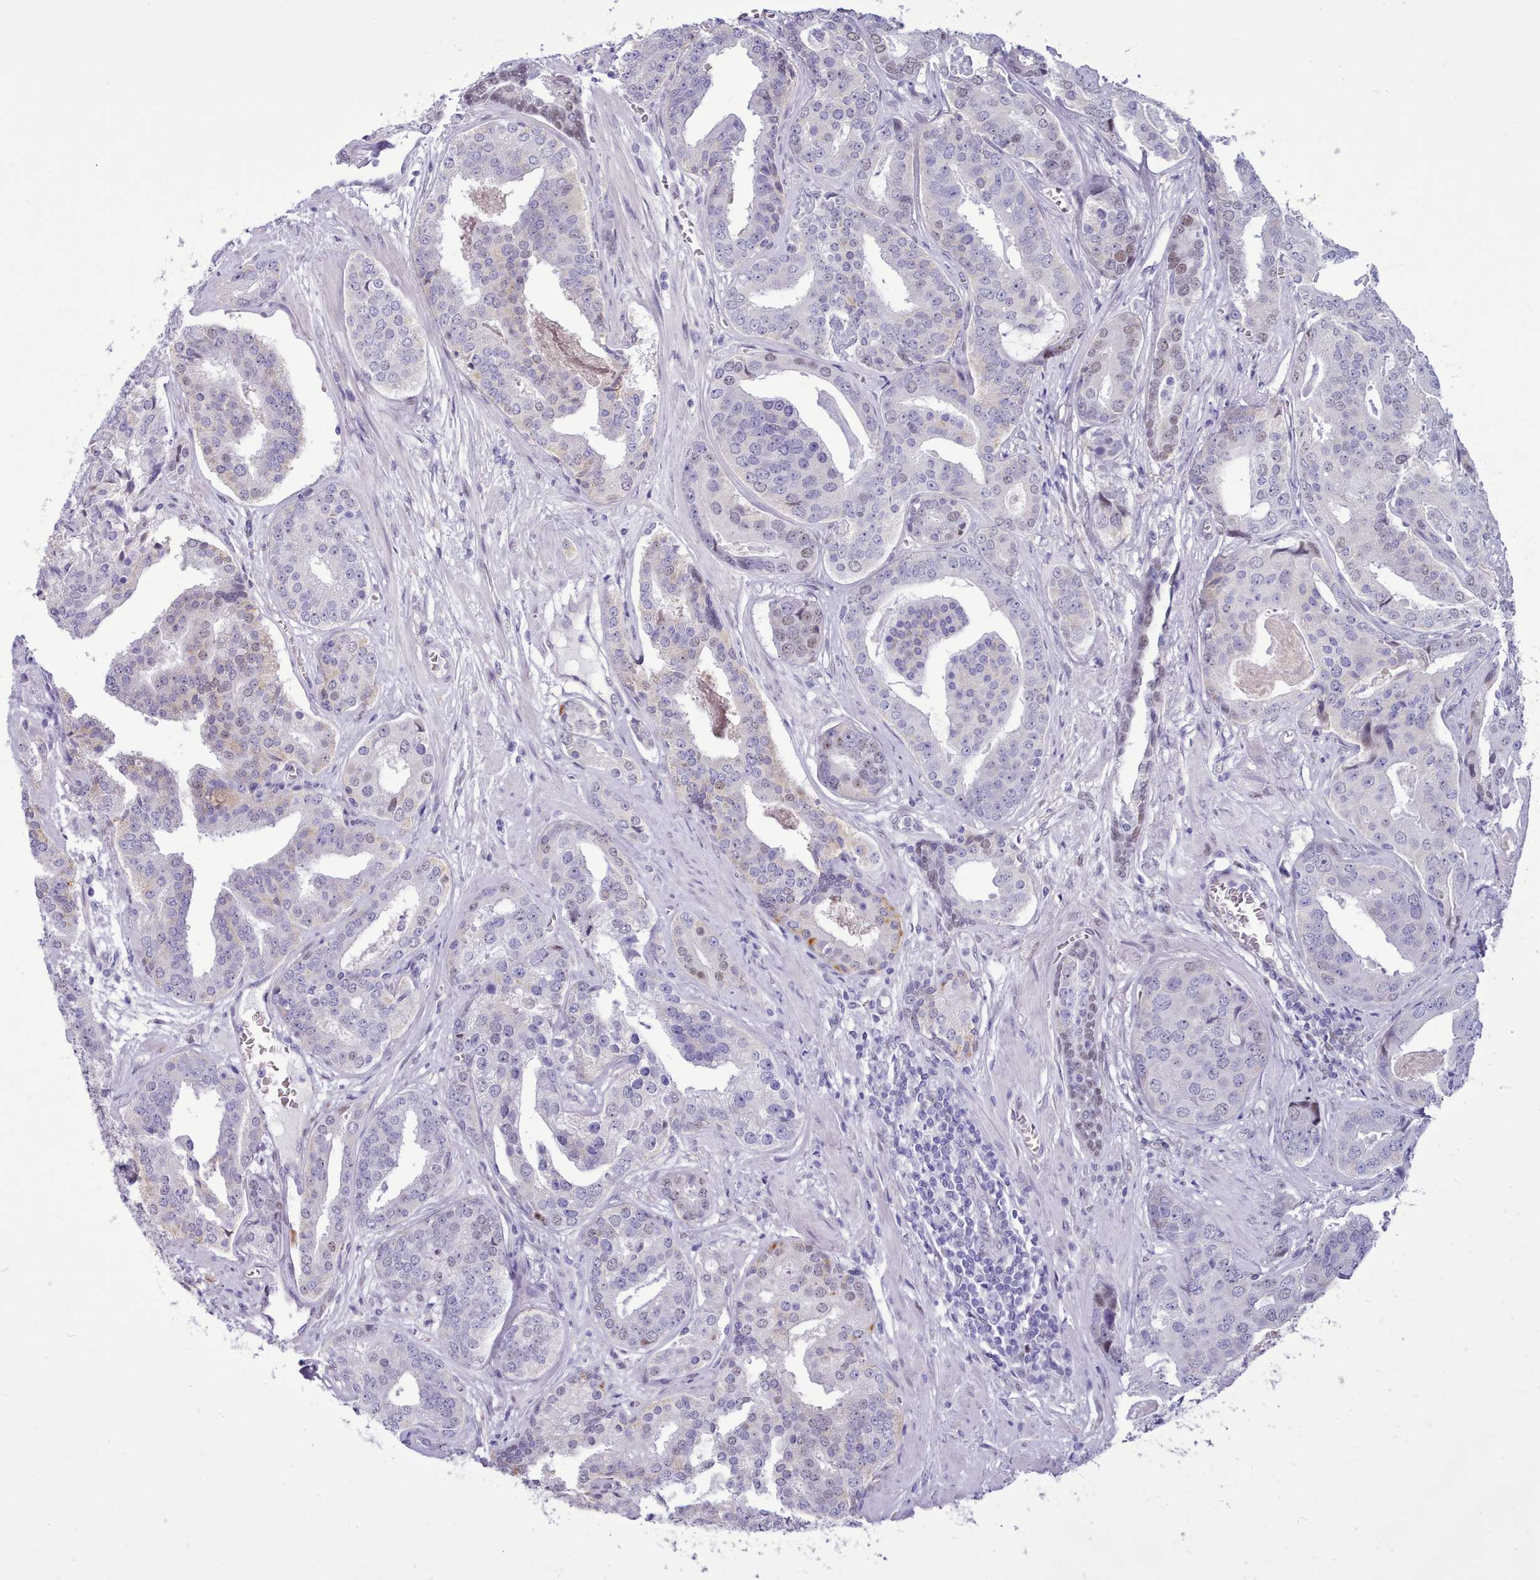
{"staining": {"intensity": "weak", "quantity": "<25%", "location": "nuclear"}, "tissue": "prostate cancer", "cell_type": "Tumor cells", "image_type": "cancer", "snomed": [{"axis": "morphology", "description": "Adenocarcinoma, High grade"}, {"axis": "topography", "description": "Prostate"}], "caption": "This is an IHC photomicrograph of prostate cancer (adenocarcinoma (high-grade)). There is no staining in tumor cells.", "gene": "TMEM253", "patient": {"sex": "male", "age": 71}}